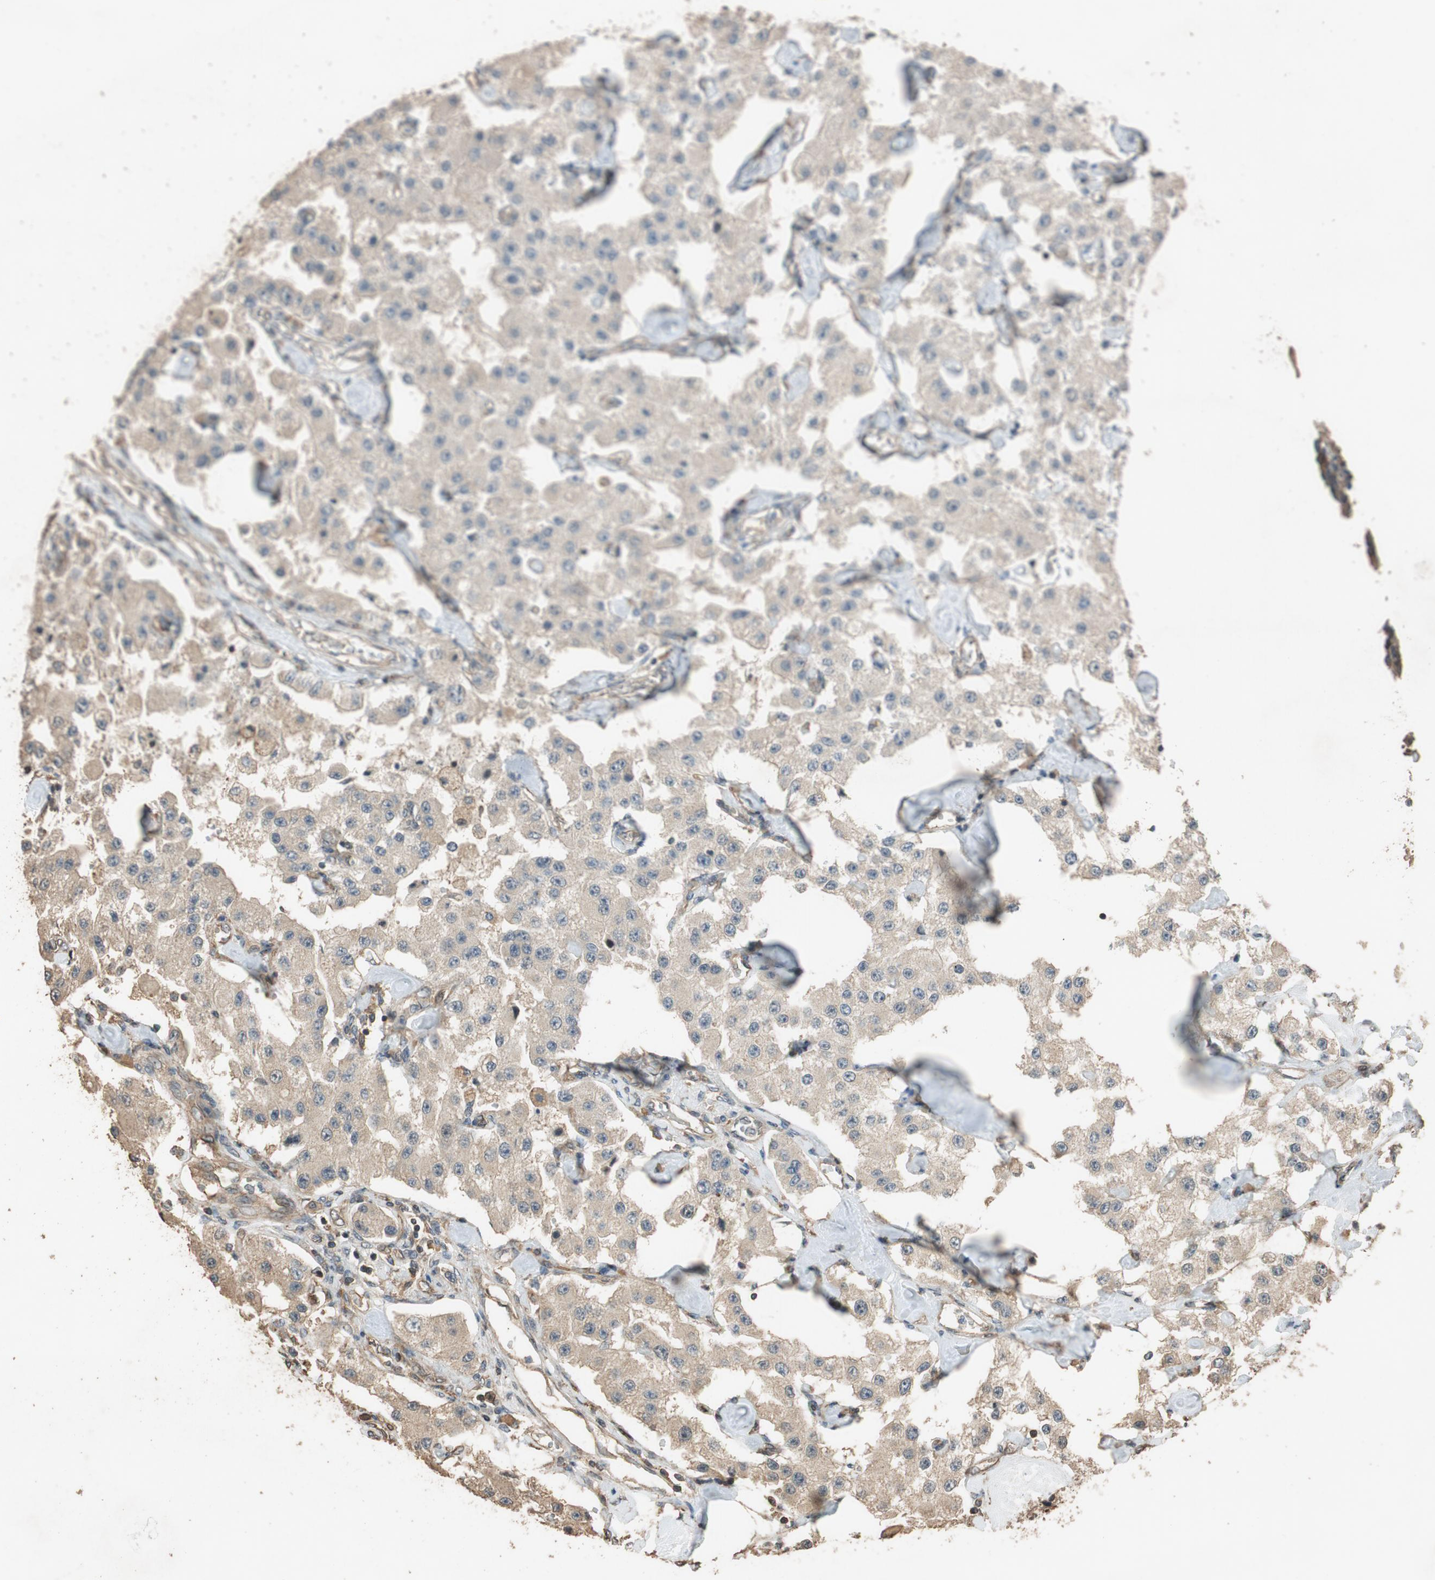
{"staining": {"intensity": "weak", "quantity": ">75%", "location": "cytoplasmic/membranous"}, "tissue": "carcinoid", "cell_type": "Tumor cells", "image_type": "cancer", "snomed": [{"axis": "morphology", "description": "Carcinoid, malignant, NOS"}, {"axis": "topography", "description": "Pancreas"}], "caption": "Protein staining of malignant carcinoid tissue displays weak cytoplasmic/membranous positivity in about >75% of tumor cells.", "gene": "MST1R", "patient": {"sex": "male", "age": 41}}